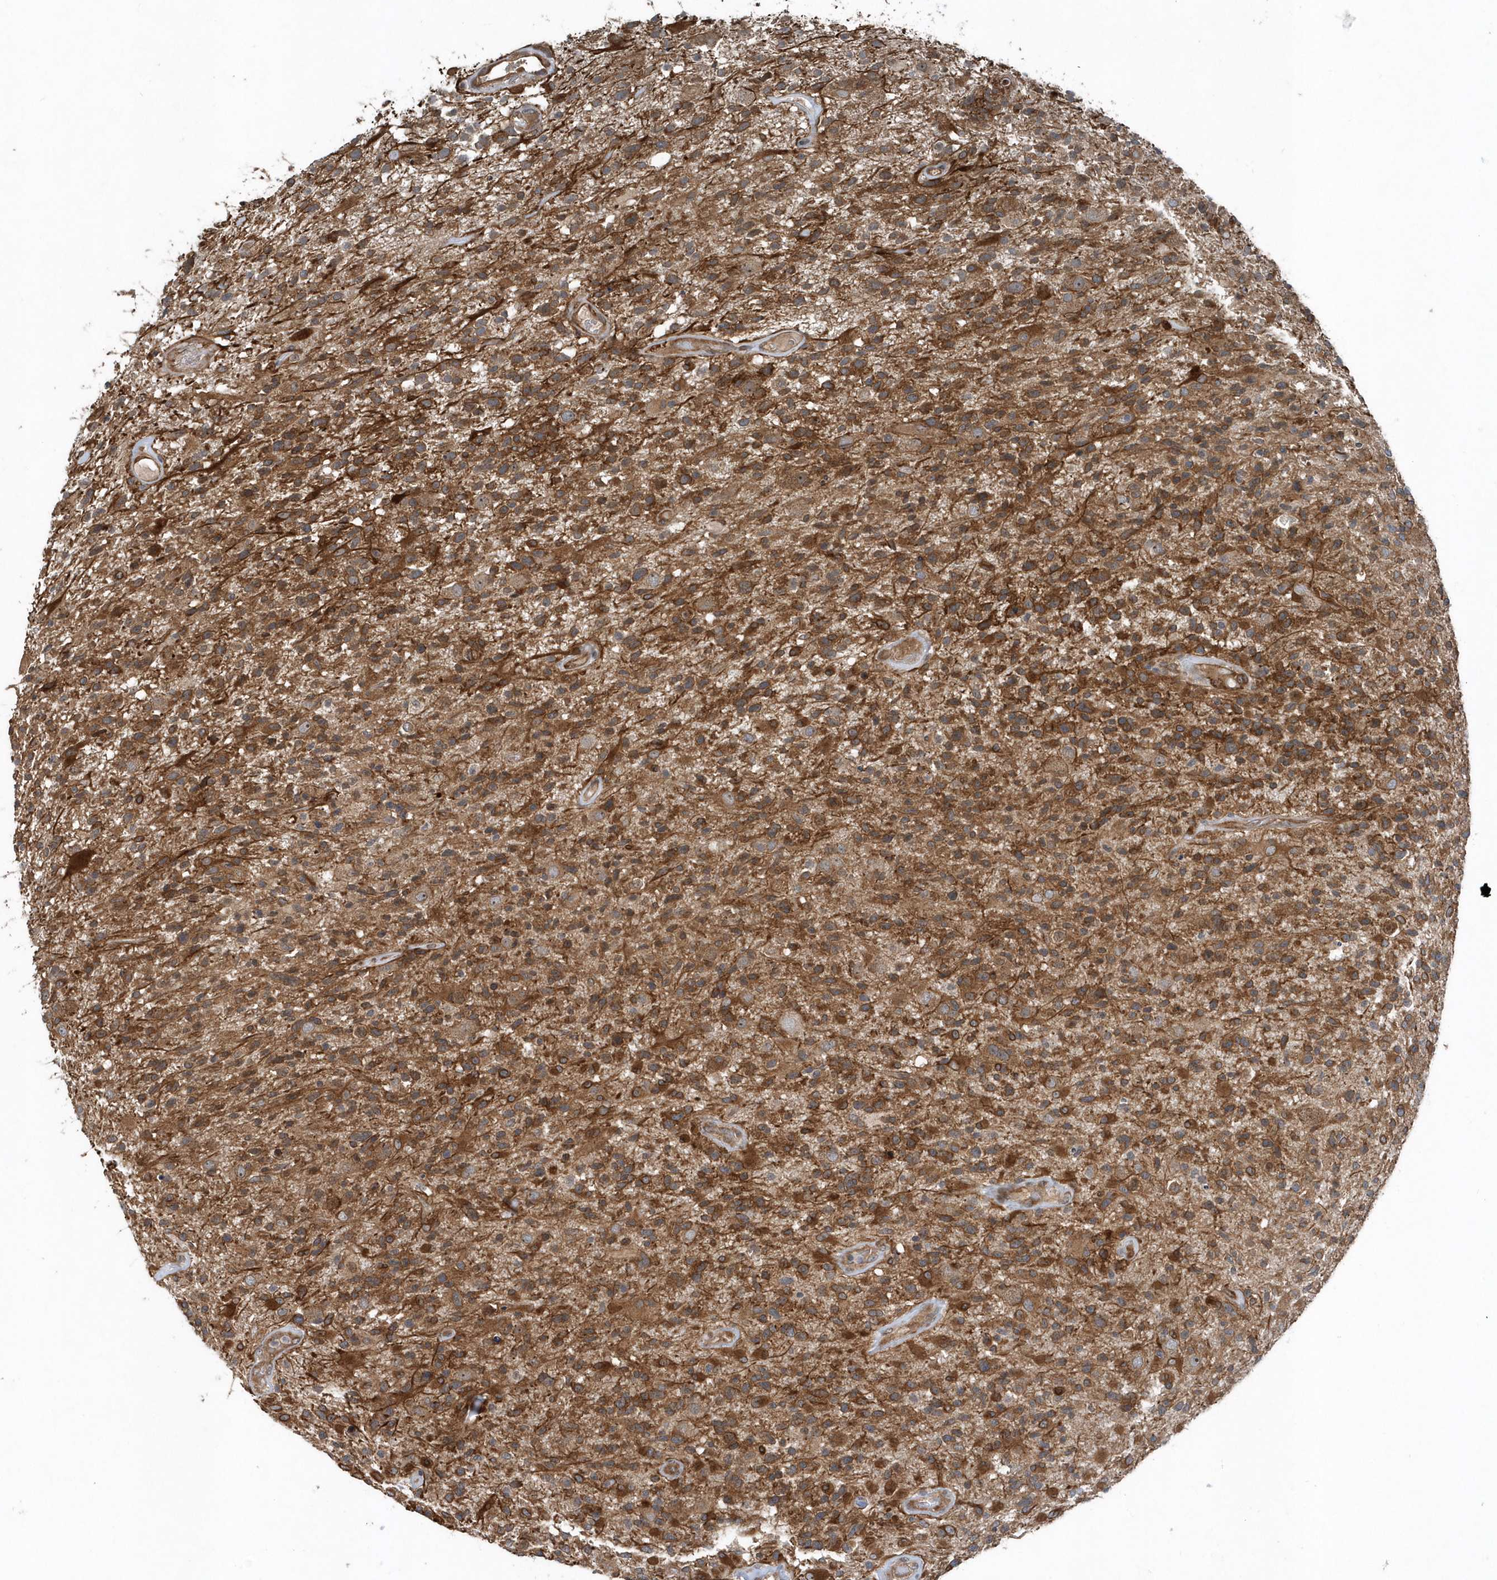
{"staining": {"intensity": "moderate", "quantity": ">75%", "location": "cytoplasmic/membranous"}, "tissue": "glioma", "cell_type": "Tumor cells", "image_type": "cancer", "snomed": [{"axis": "morphology", "description": "Glioma, malignant, High grade"}, {"axis": "morphology", "description": "Glioblastoma, NOS"}, {"axis": "topography", "description": "Brain"}], "caption": "Moderate cytoplasmic/membranous expression is identified in approximately >75% of tumor cells in glioma.", "gene": "MCC", "patient": {"sex": "male", "age": 60}}